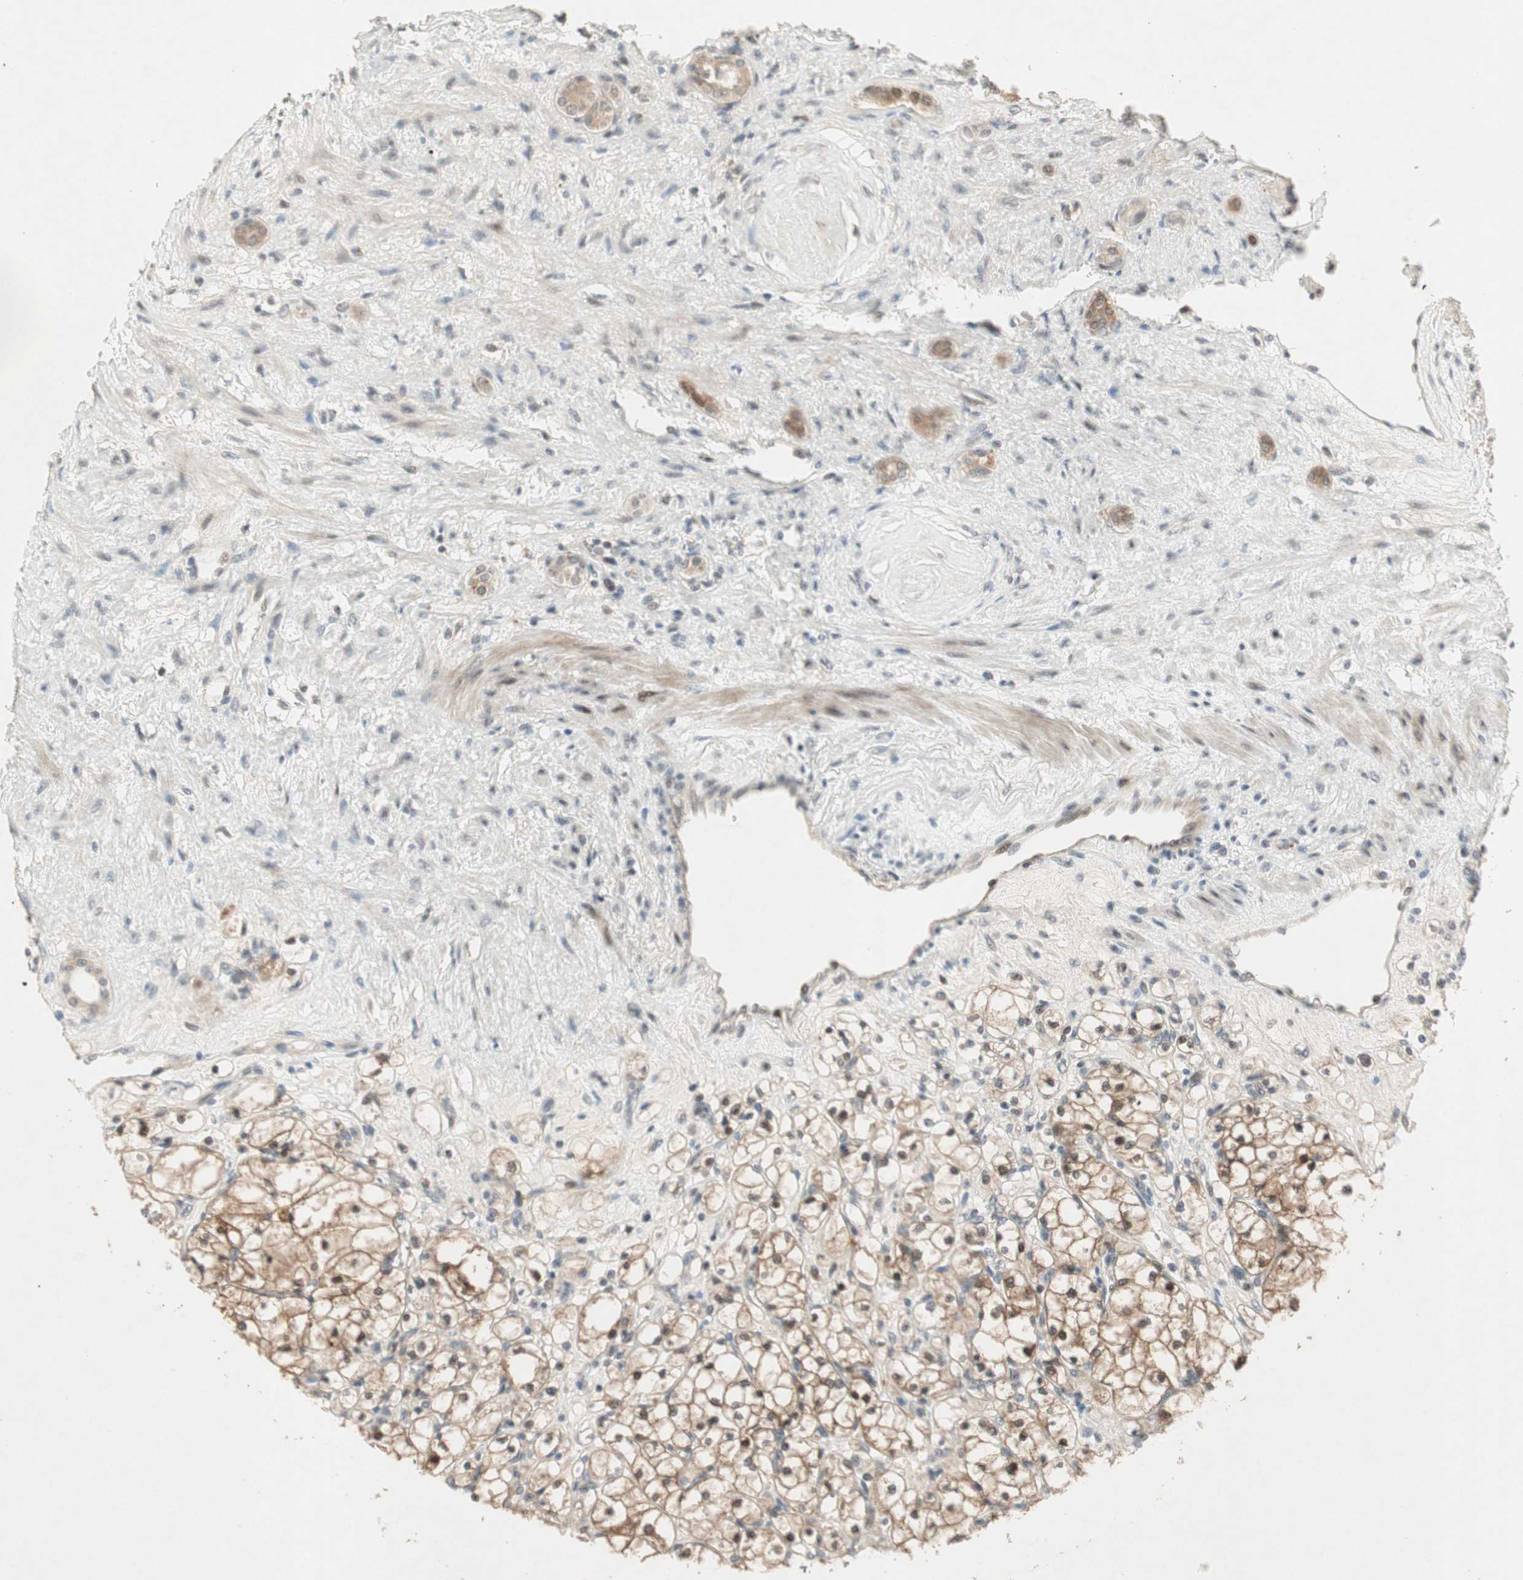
{"staining": {"intensity": "moderate", "quantity": "25%-75%", "location": "cytoplasmic/membranous,nuclear"}, "tissue": "renal cancer", "cell_type": "Tumor cells", "image_type": "cancer", "snomed": [{"axis": "morphology", "description": "Adenocarcinoma, NOS"}, {"axis": "topography", "description": "Kidney"}], "caption": "A micrograph of adenocarcinoma (renal) stained for a protein reveals moderate cytoplasmic/membranous and nuclear brown staining in tumor cells. (DAB (3,3'-diaminobenzidine) = brown stain, brightfield microscopy at high magnification).", "gene": "ACSL5", "patient": {"sex": "female", "age": 83}}